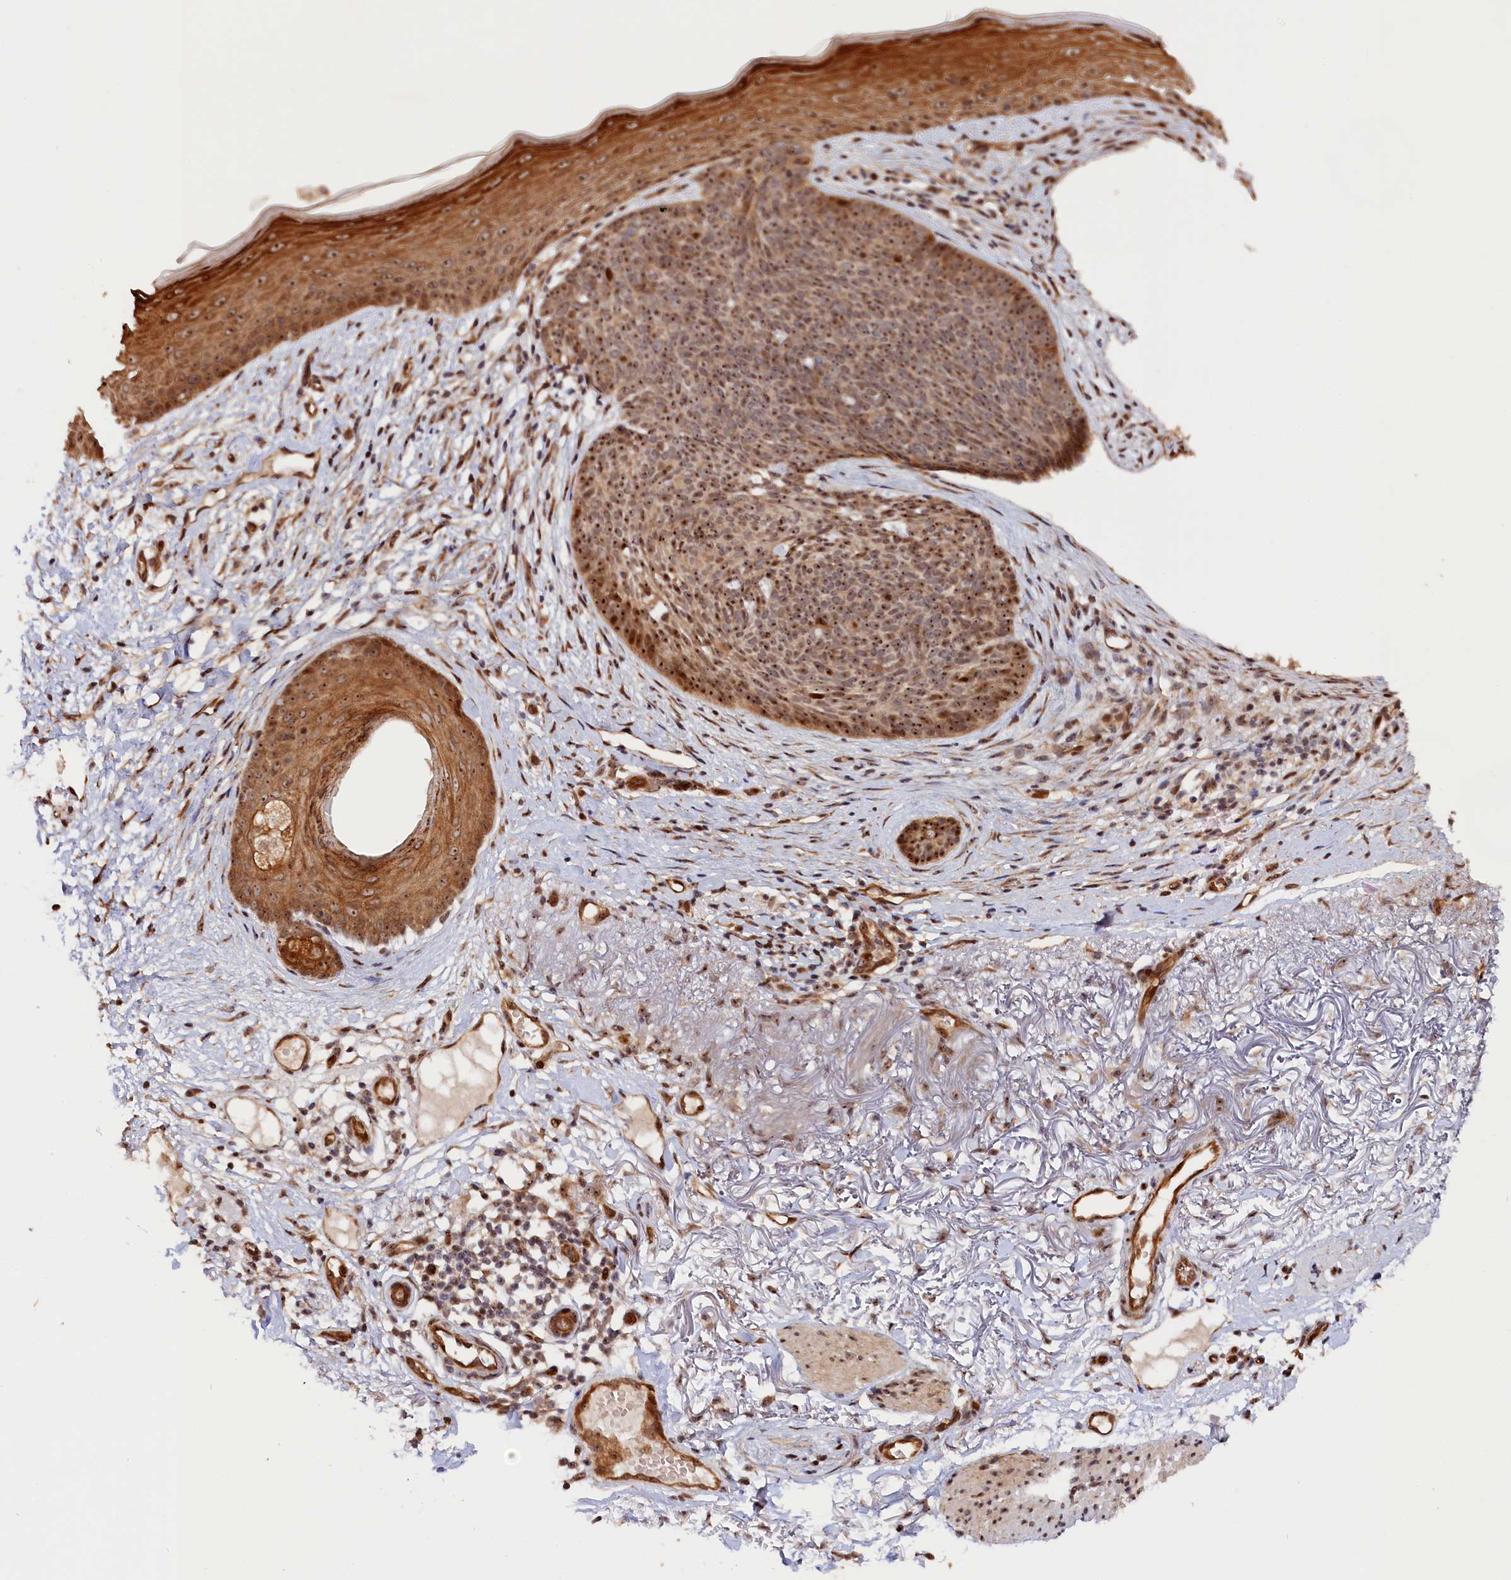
{"staining": {"intensity": "moderate", "quantity": ">75%", "location": "cytoplasmic/membranous,nuclear"}, "tissue": "skin cancer", "cell_type": "Tumor cells", "image_type": "cancer", "snomed": [{"axis": "morphology", "description": "Basal cell carcinoma"}, {"axis": "topography", "description": "Skin"}], "caption": "Human skin basal cell carcinoma stained for a protein (brown) shows moderate cytoplasmic/membranous and nuclear positive staining in approximately >75% of tumor cells.", "gene": "ANKRD24", "patient": {"sex": "female", "age": 70}}